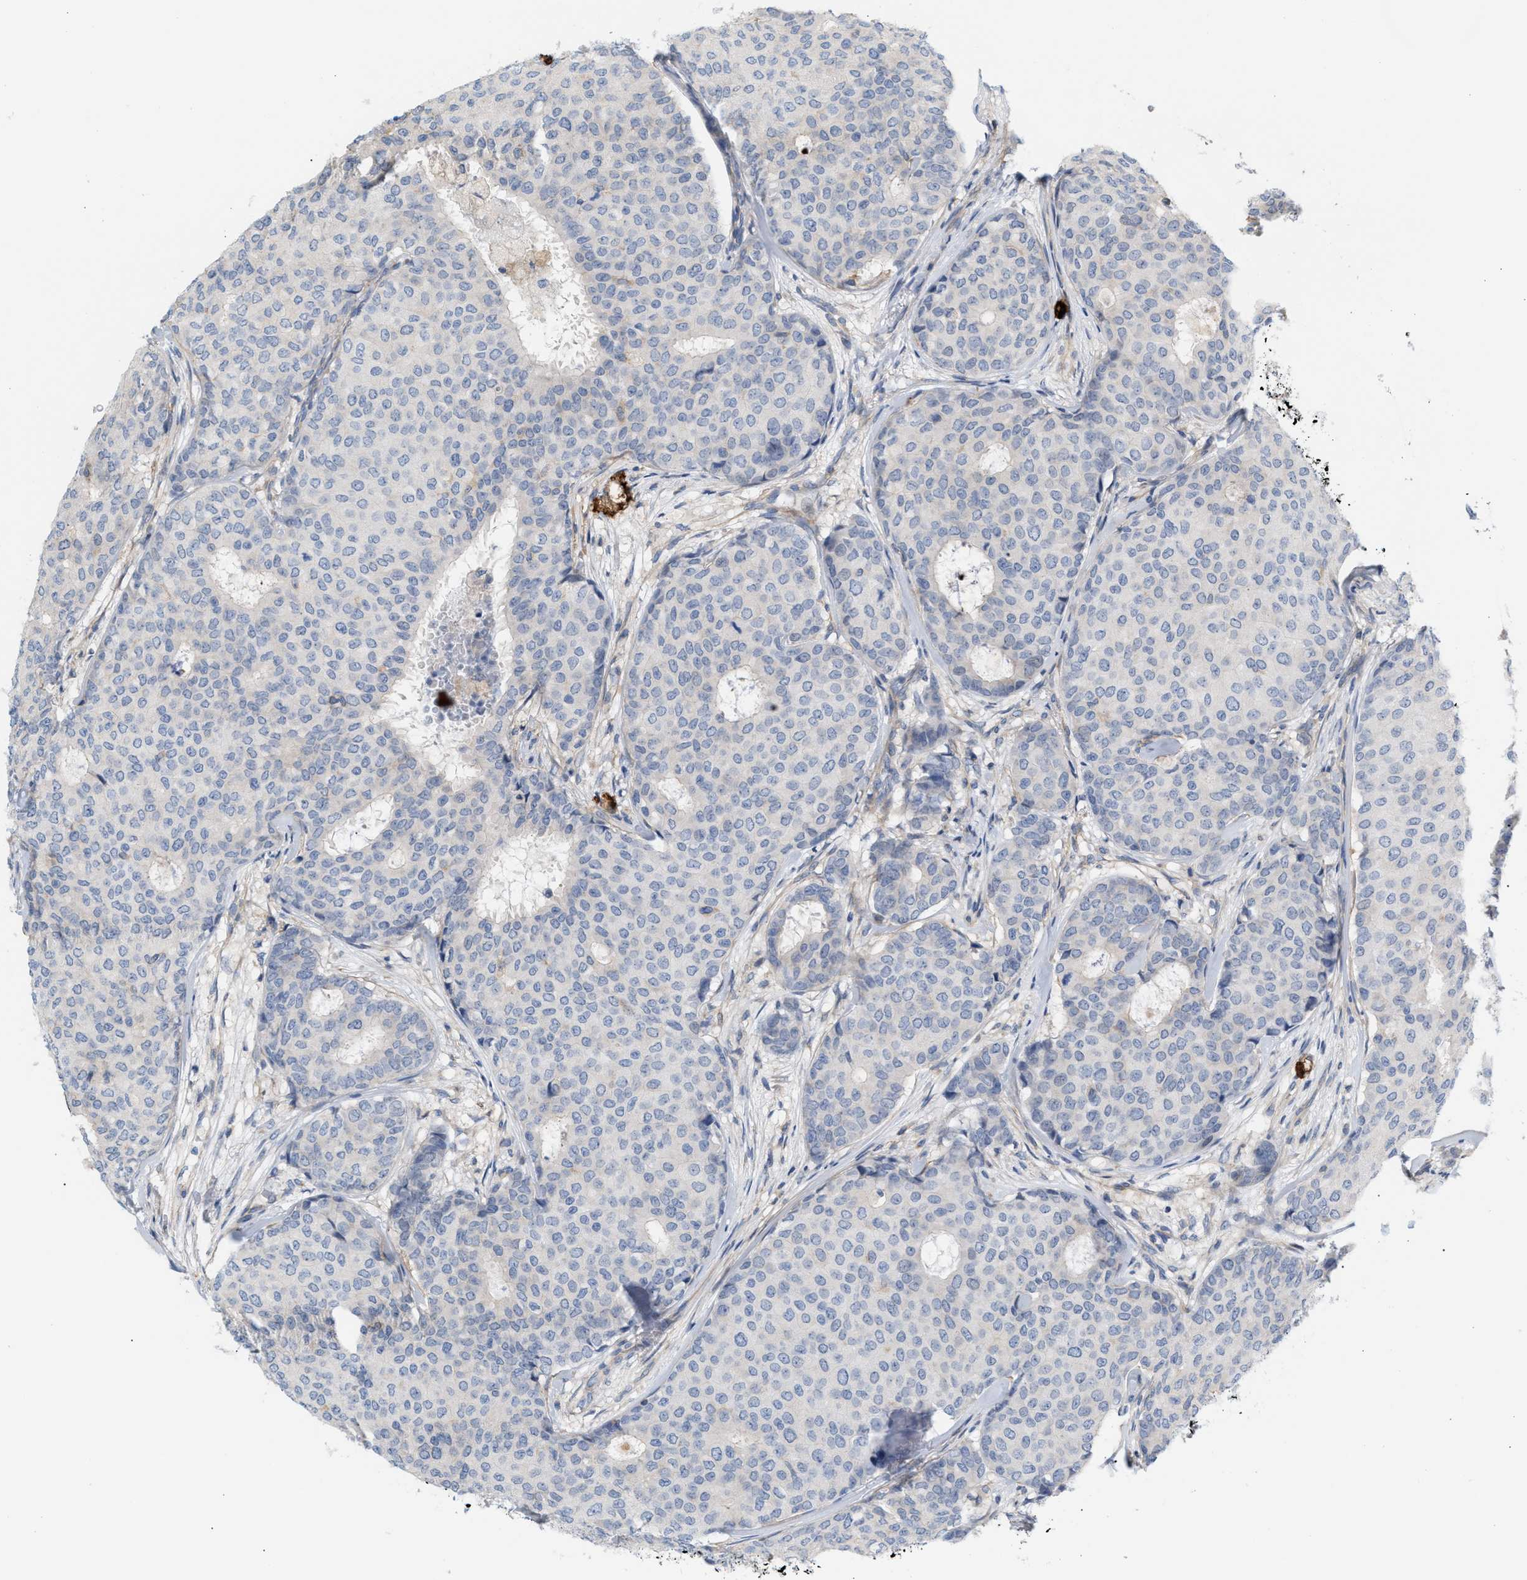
{"staining": {"intensity": "negative", "quantity": "none", "location": "none"}, "tissue": "breast cancer", "cell_type": "Tumor cells", "image_type": "cancer", "snomed": [{"axis": "morphology", "description": "Duct carcinoma"}, {"axis": "topography", "description": "Breast"}], "caption": "Human breast cancer (infiltrating ductal carcinoma) stained for a protein using immunohistochemistry (IHC) exhibits no staining in tumor cells.", "gene": "LRCH1", "patient": {"sex": "female", "age": 75}}